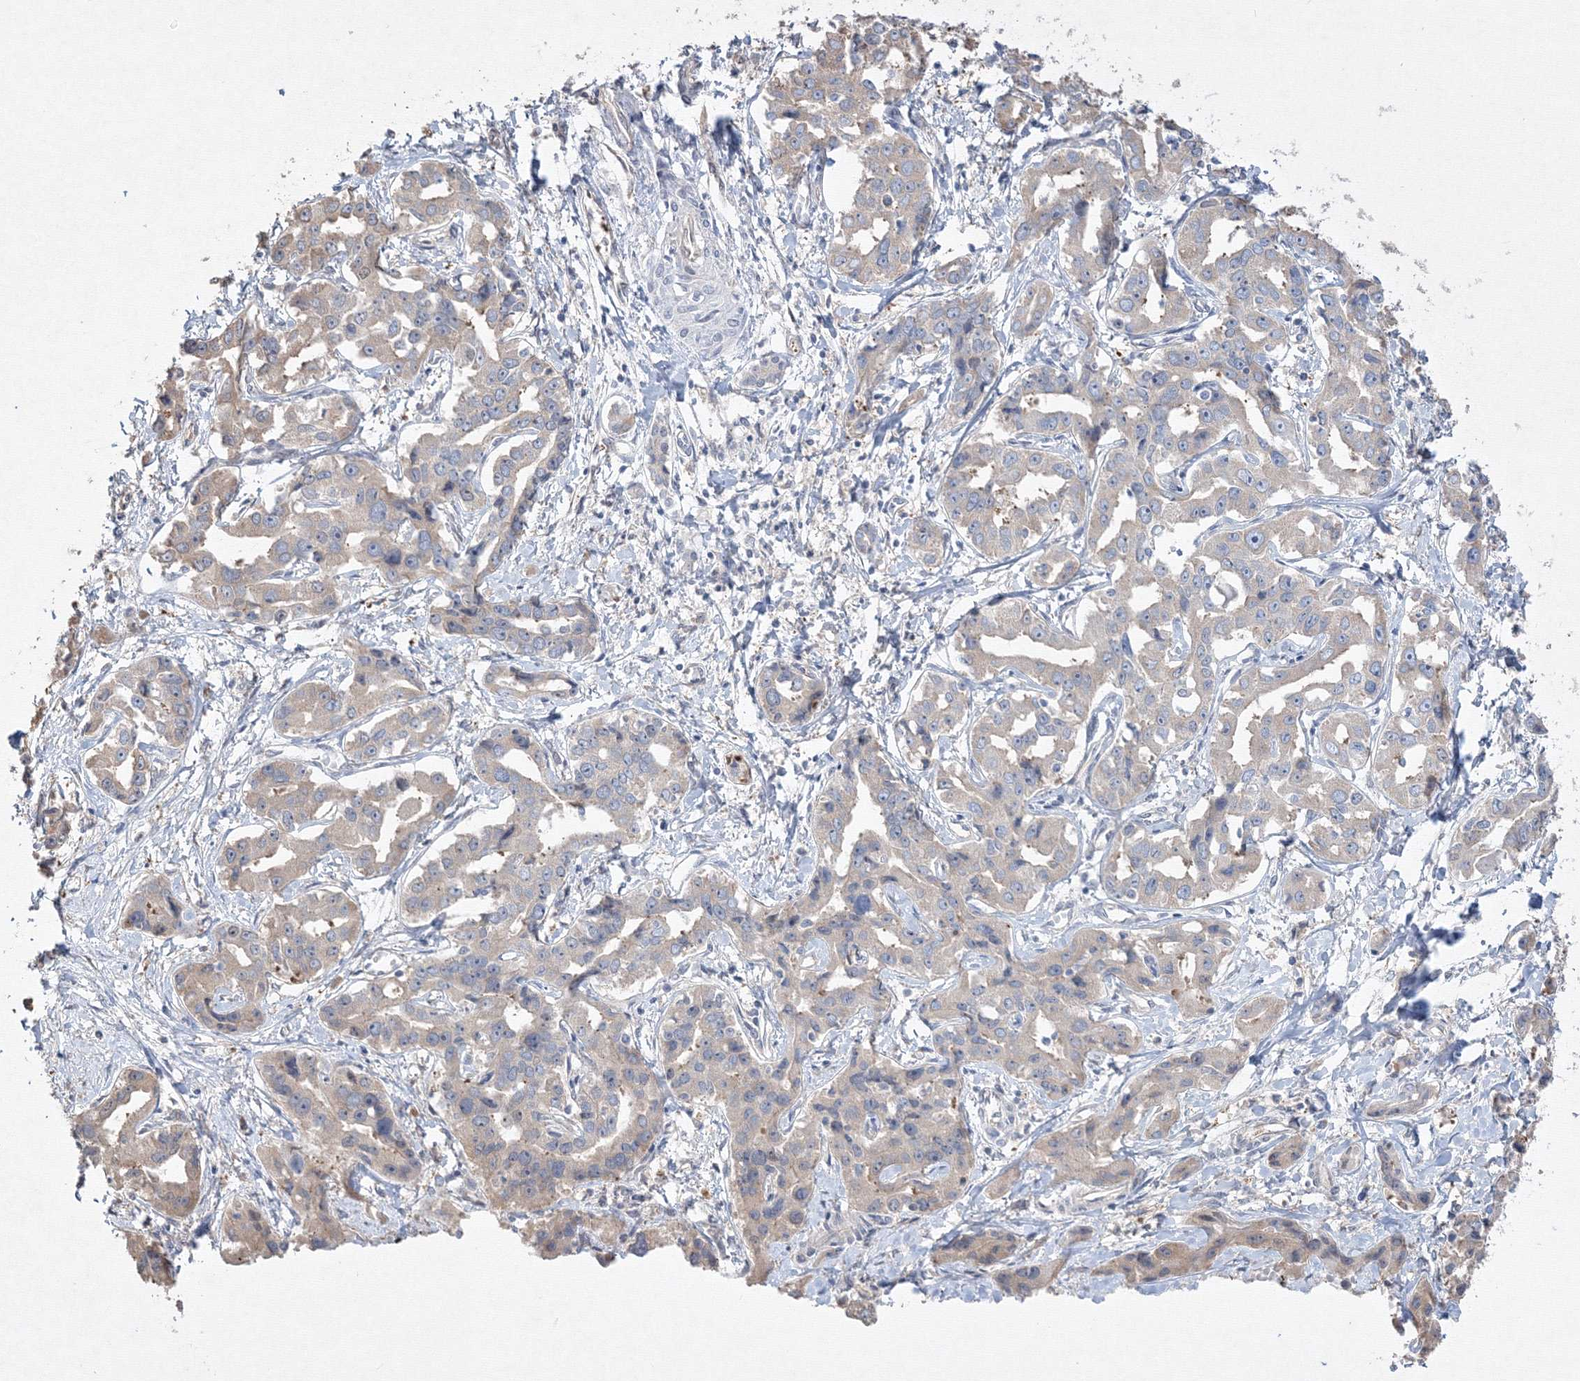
{"staining": {"intensity": "weak", "quantity": "25%-75%", "location": "cytoplasmic/membranous"}, "tissue": "liver cancer", "cell_type": "Tumor cells", "image_type": "cancer", "snomed": [{"axis": "morphology", "description": "Cholangiocarcinoma"}, {"axis": "topography", "description": "Liver"}], "caption": "Liver cholangiocarcinoma was stained to show a protein in brown. There is low levels of weak cytoplasmic/membranous positivity in about 25%-75% of tumor cells.", "gene": "FBXL8", "patient": {"sex": "male", "age": 59}}